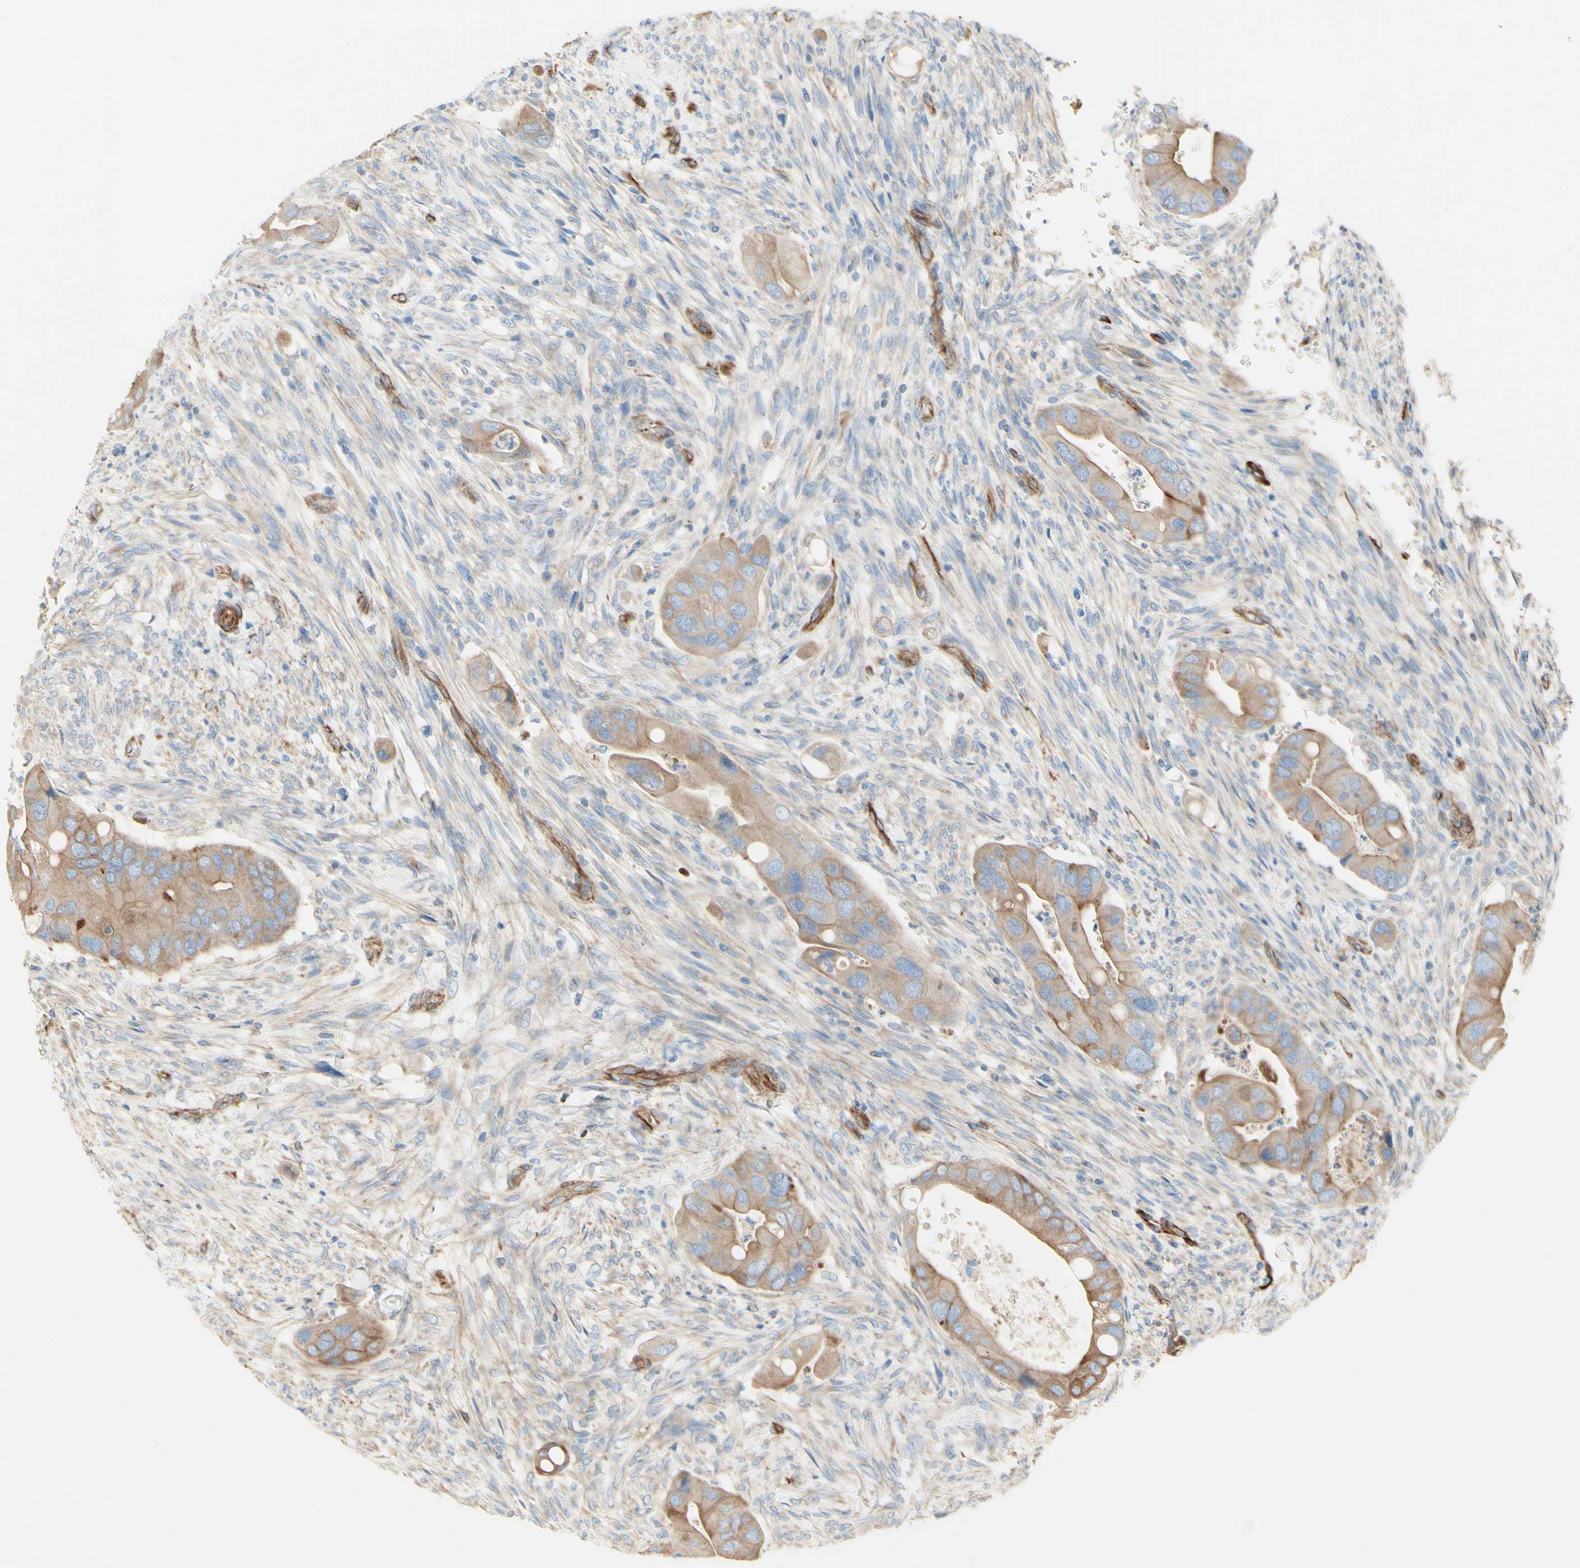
{"staining": {"intensity": "weak", "quantity": ">75%", "location": "cytoplasmic/membranous"}, "tissue": "colorectal cancer", "cell_type": "Tumor cells", "image_type": "cancer", "snomed": [{"axis": "morphology", "description": "Adenocarcinoma, NOS"}, {"axis": "topography", "description": "Rectum"}], "caption": "A histopathology image of adenocarcinoma (colorectal) stained for a protein exhibits weak cytoplasmic/membranous brown staining in tumor cells.", "gene": "ENDOD1", "patient": {"sex": "female", "age": 57}}